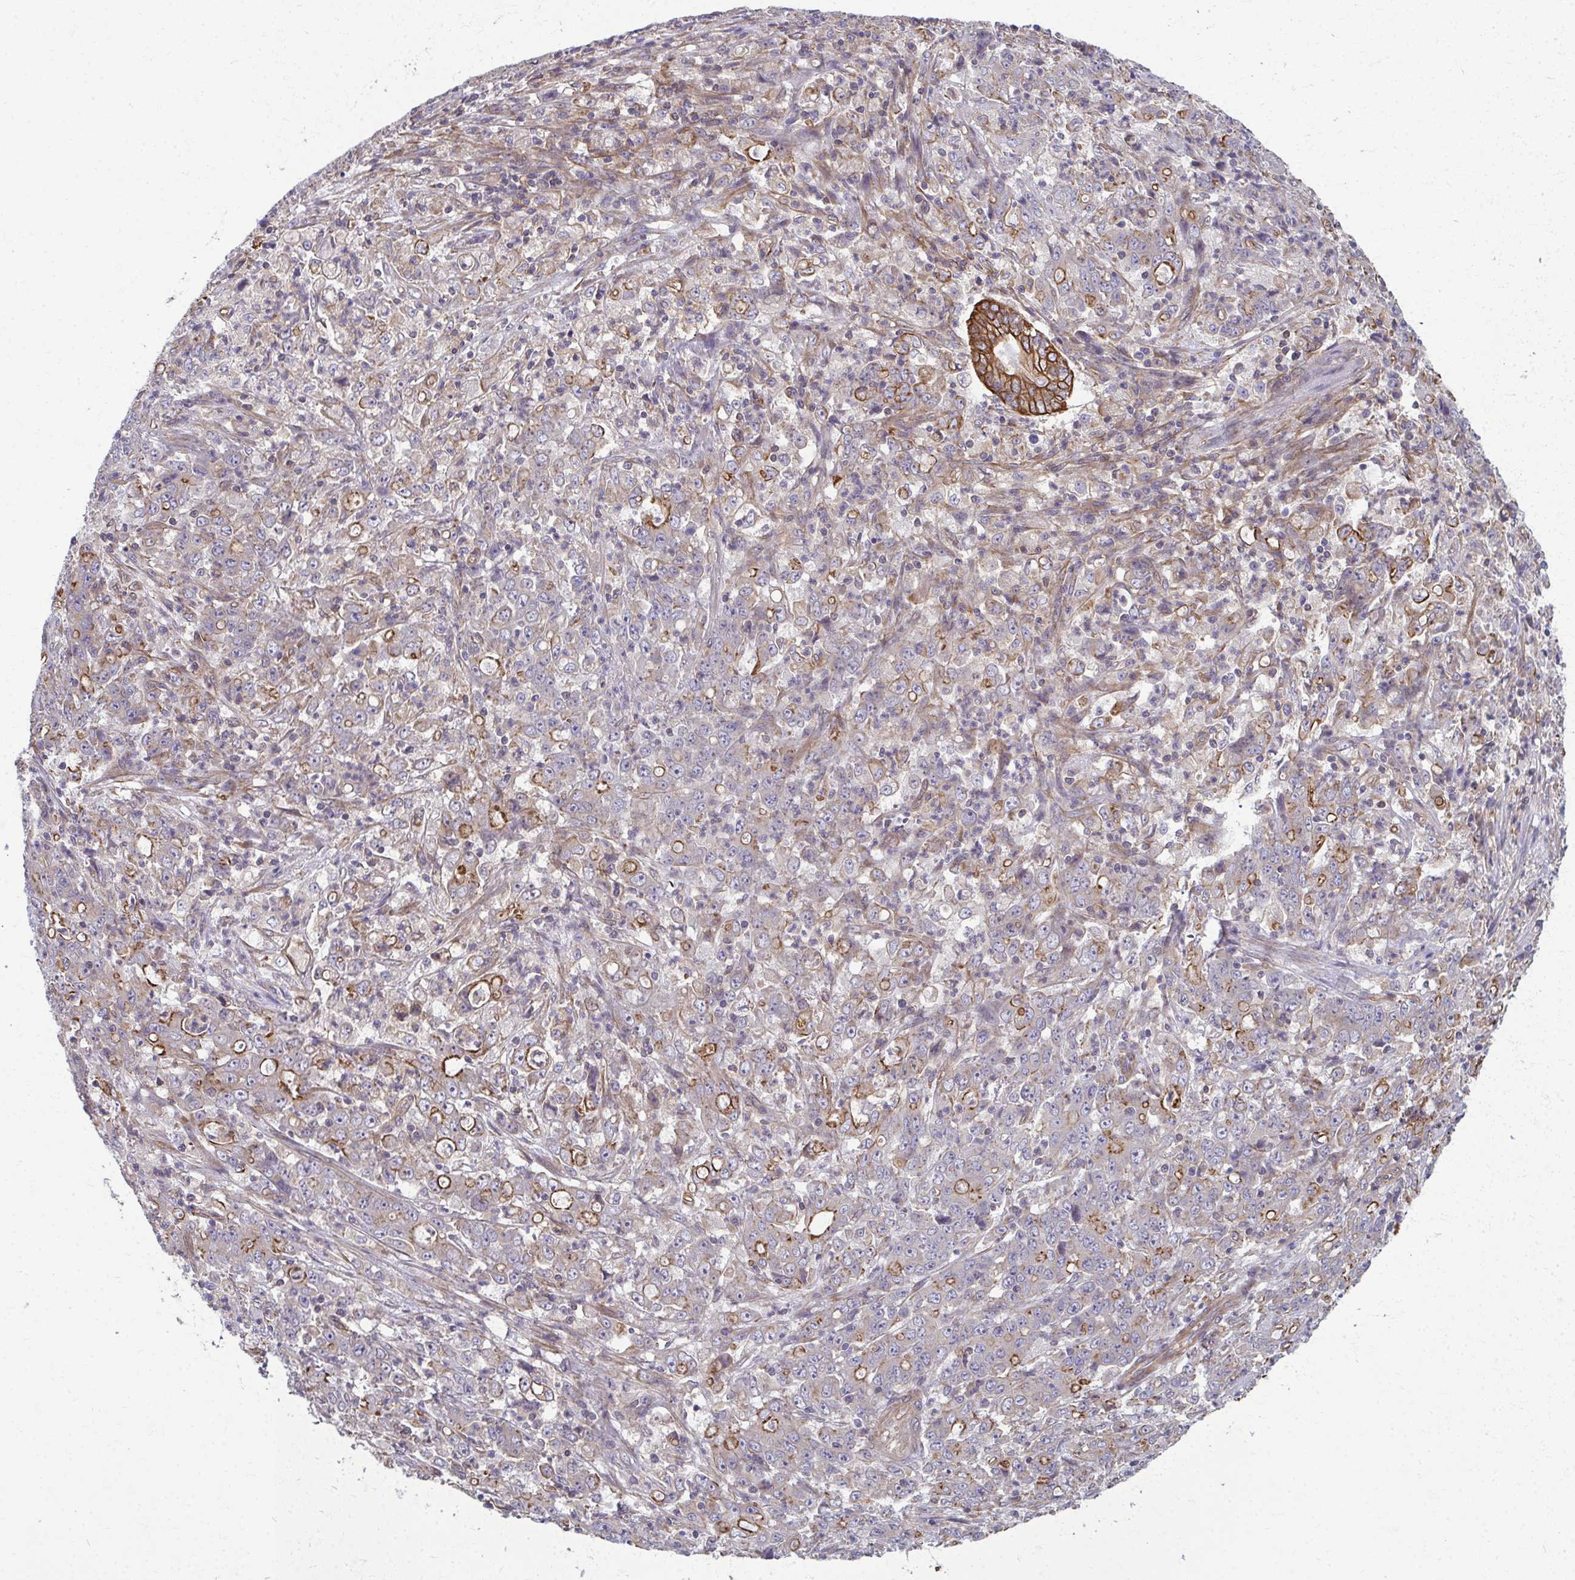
{"staining": {"intensity": "moderate", "quantity": "<25%", "location": "cytoplasmic/membranous"}, "tissue": "stomach cancer", "cell_type": "Tumor cells", "image_type": "cancer", "snomed": [{"axis": "morphology", "description": "Adenocarcinoma, NOS"}, {"axis": "topography", "description": "Stomach, lower"}], "caption": "Adenocarcinoma (stomach) stained with DAB (3,3'-diaminobenzidine) immunohistochemistry demonstrates low levels of moderate cytoplasmic/membranous staining in about <25% of tumor cells.", "gene": "EID2B", "patient": {"sex": "female", "age": 71}}